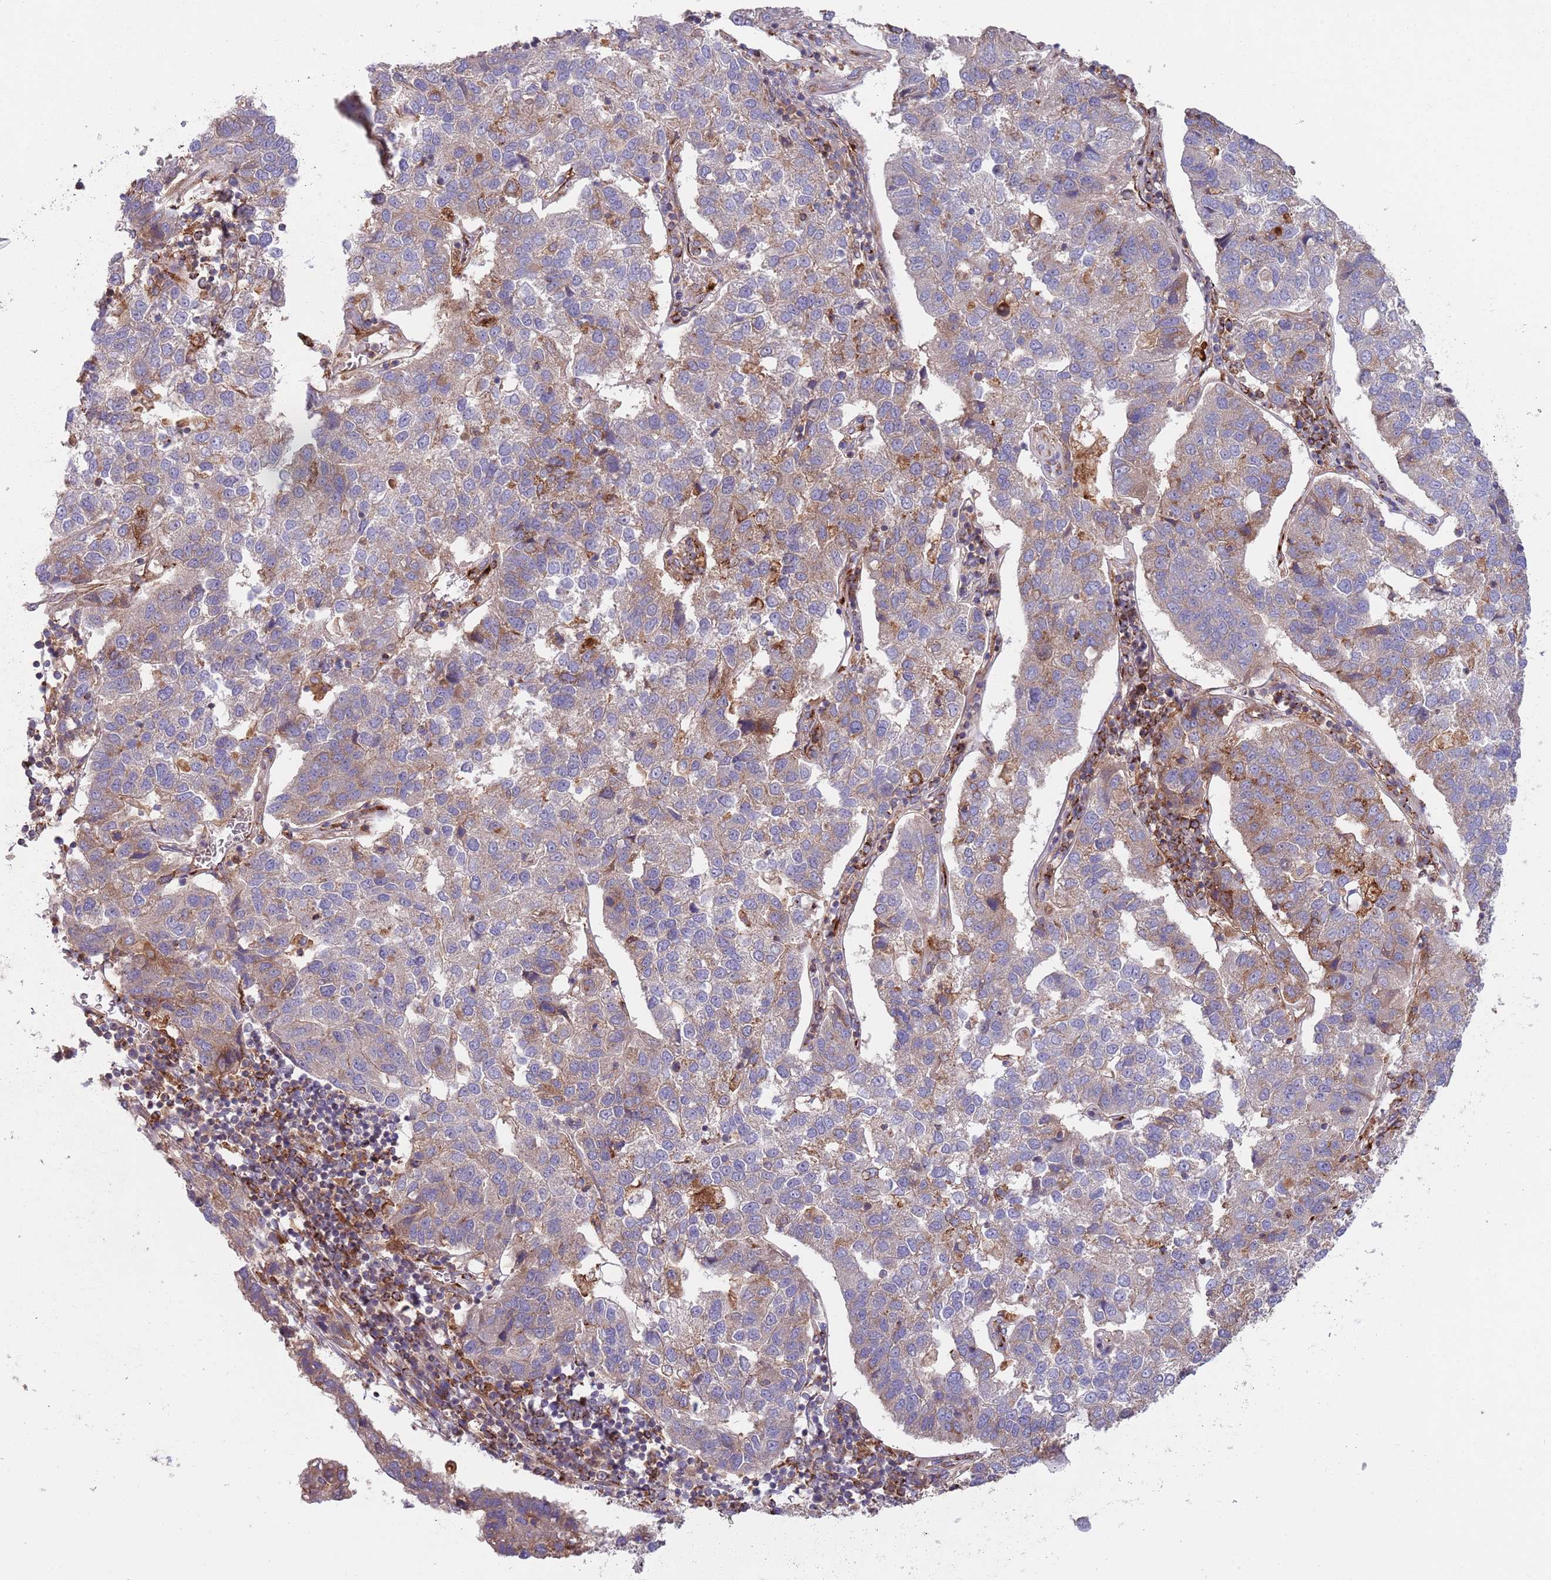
{"staining": {"intensity": "weak", "quantity": "25%-75%", "location": "cytoplasmic/membranous"}, "tissue": "pancreatic cancer", "cell_type": "Tumor cells", "image_type": "cancer", "snomed": [{"axis": "morphology", "description": "Adenocarcinoma, NOS"}, {"axis": "topography", "description": "Pancreas"}], "caption": "Immunohistochemical staining of human adenocarcinoma (pancreatic) exhibits low levels of weak cytoplasmic/membranous expression in approximately 25%-75% of tumor cells.", "gene": "BTBD7", "patient": {"sex": "female", "age": 61}}